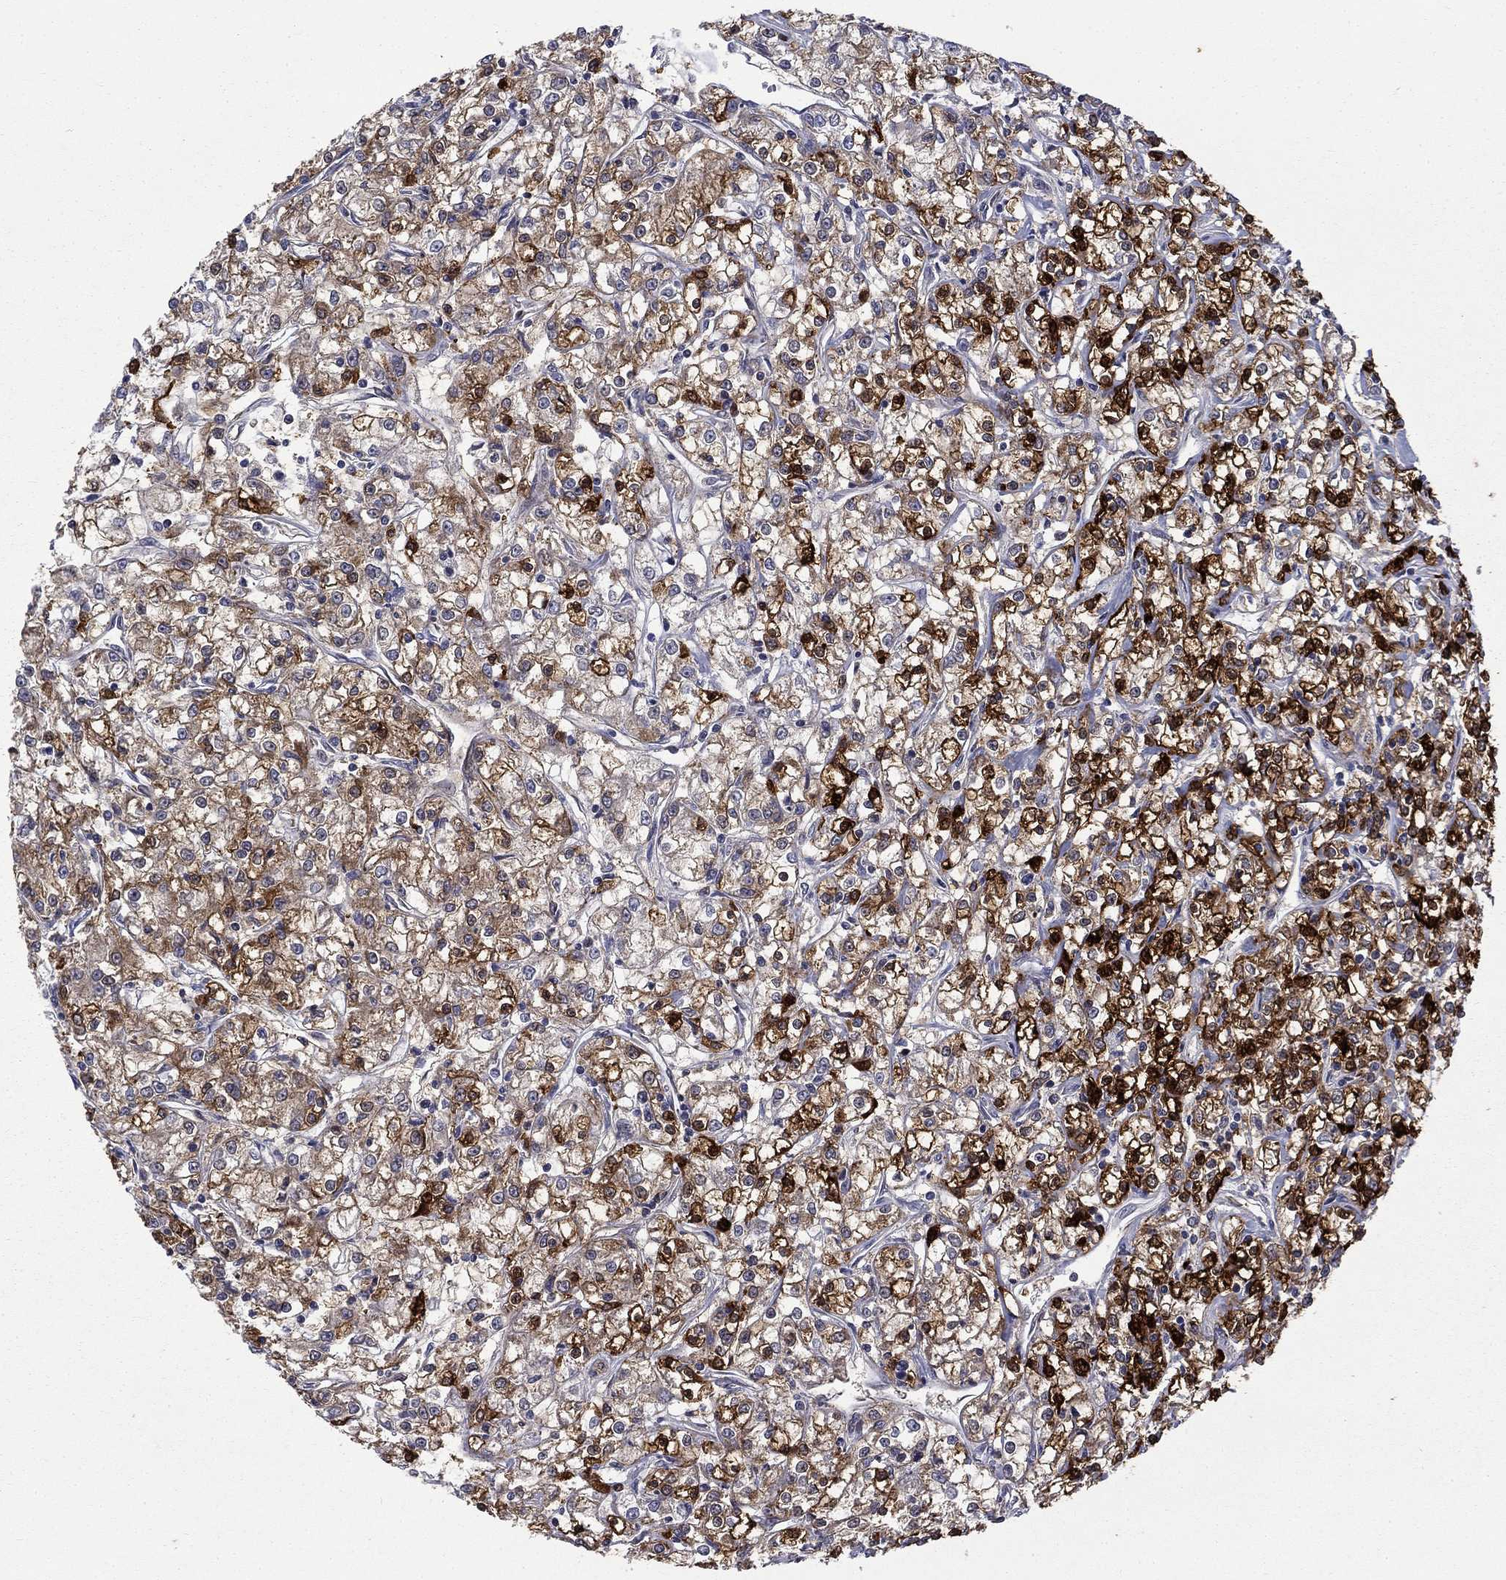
{"staining": {"intensity": "strong", "quantity": "25%-75%", "location": "cytoplasmic/membranous"}, "tissue": "renal cancer", "cell_type": "Tumor cells", "image_type": "cancer", "snomed": [{"axis": "morphology", "description": "Adenocarcinoma, NOS"}, {"axis": "topography", "description": "Kidney"}], "caption": "This micrograph exhibits immunohistochemistry staining of renal adenocarcinoma, with high strong cytoplasmic/membranous staining in approximately 25%-75% of tumor cells.", "gene": "PCBP3", "patient": {"sex": "female", "age": 59}}